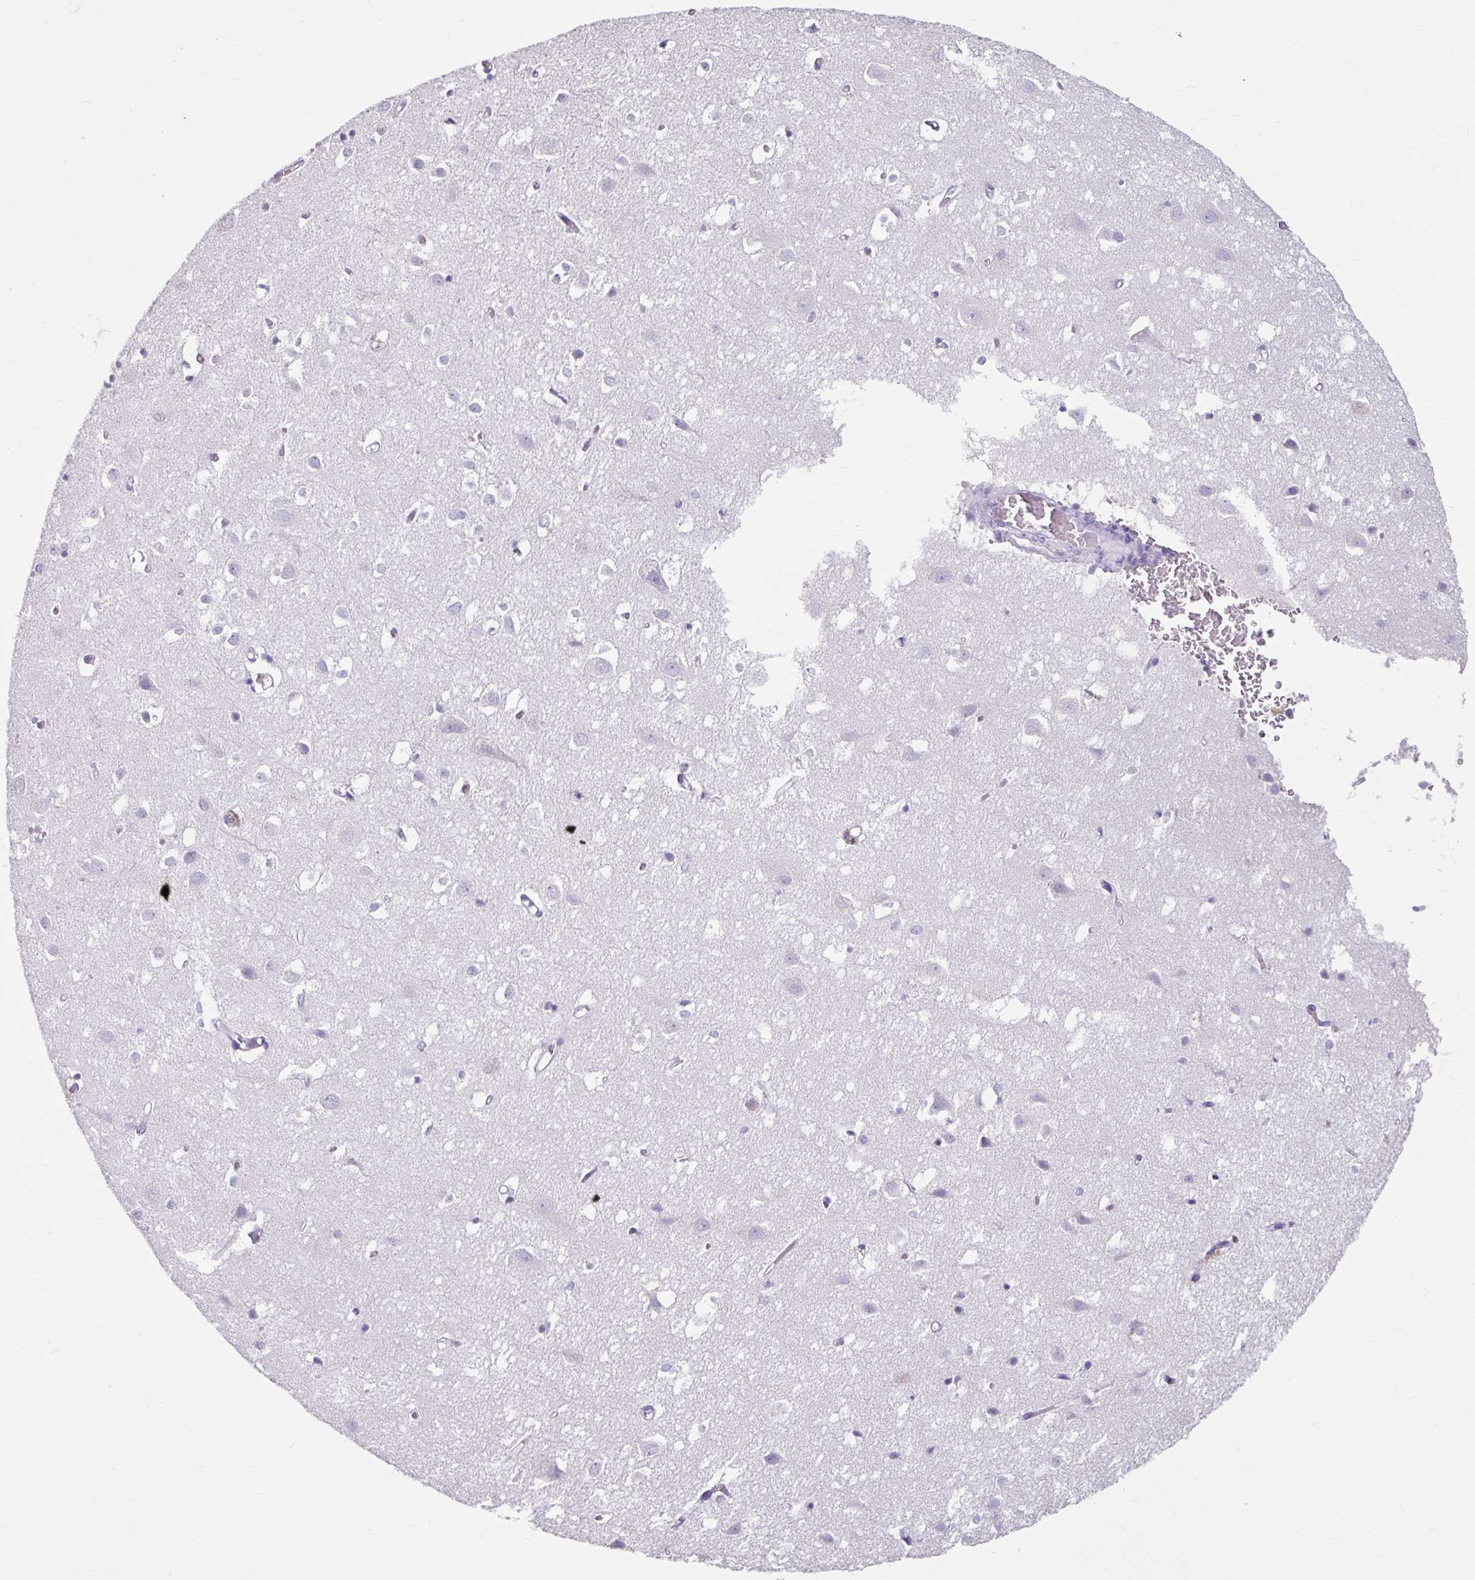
{"staining": {"intensity": "negative", "quantity": "none", "location": "none"}, "tissue": "cerebral cortex", "cell_type": "Endothelial cells", "image_type": "normal", "snomed": [{"axis": "morphology", "description": "Normal tissue, NOS"}, {"axis": "topography", "description": "Cerebral cortex"}], "caption": "This is a image of immunohistochemistry (IHC) staining of unremarkable cerebral cortex, which shows no staining in endothelial cells.", "gene": "ANKRD1", "patient": {"sex": "male", "age": 70}}